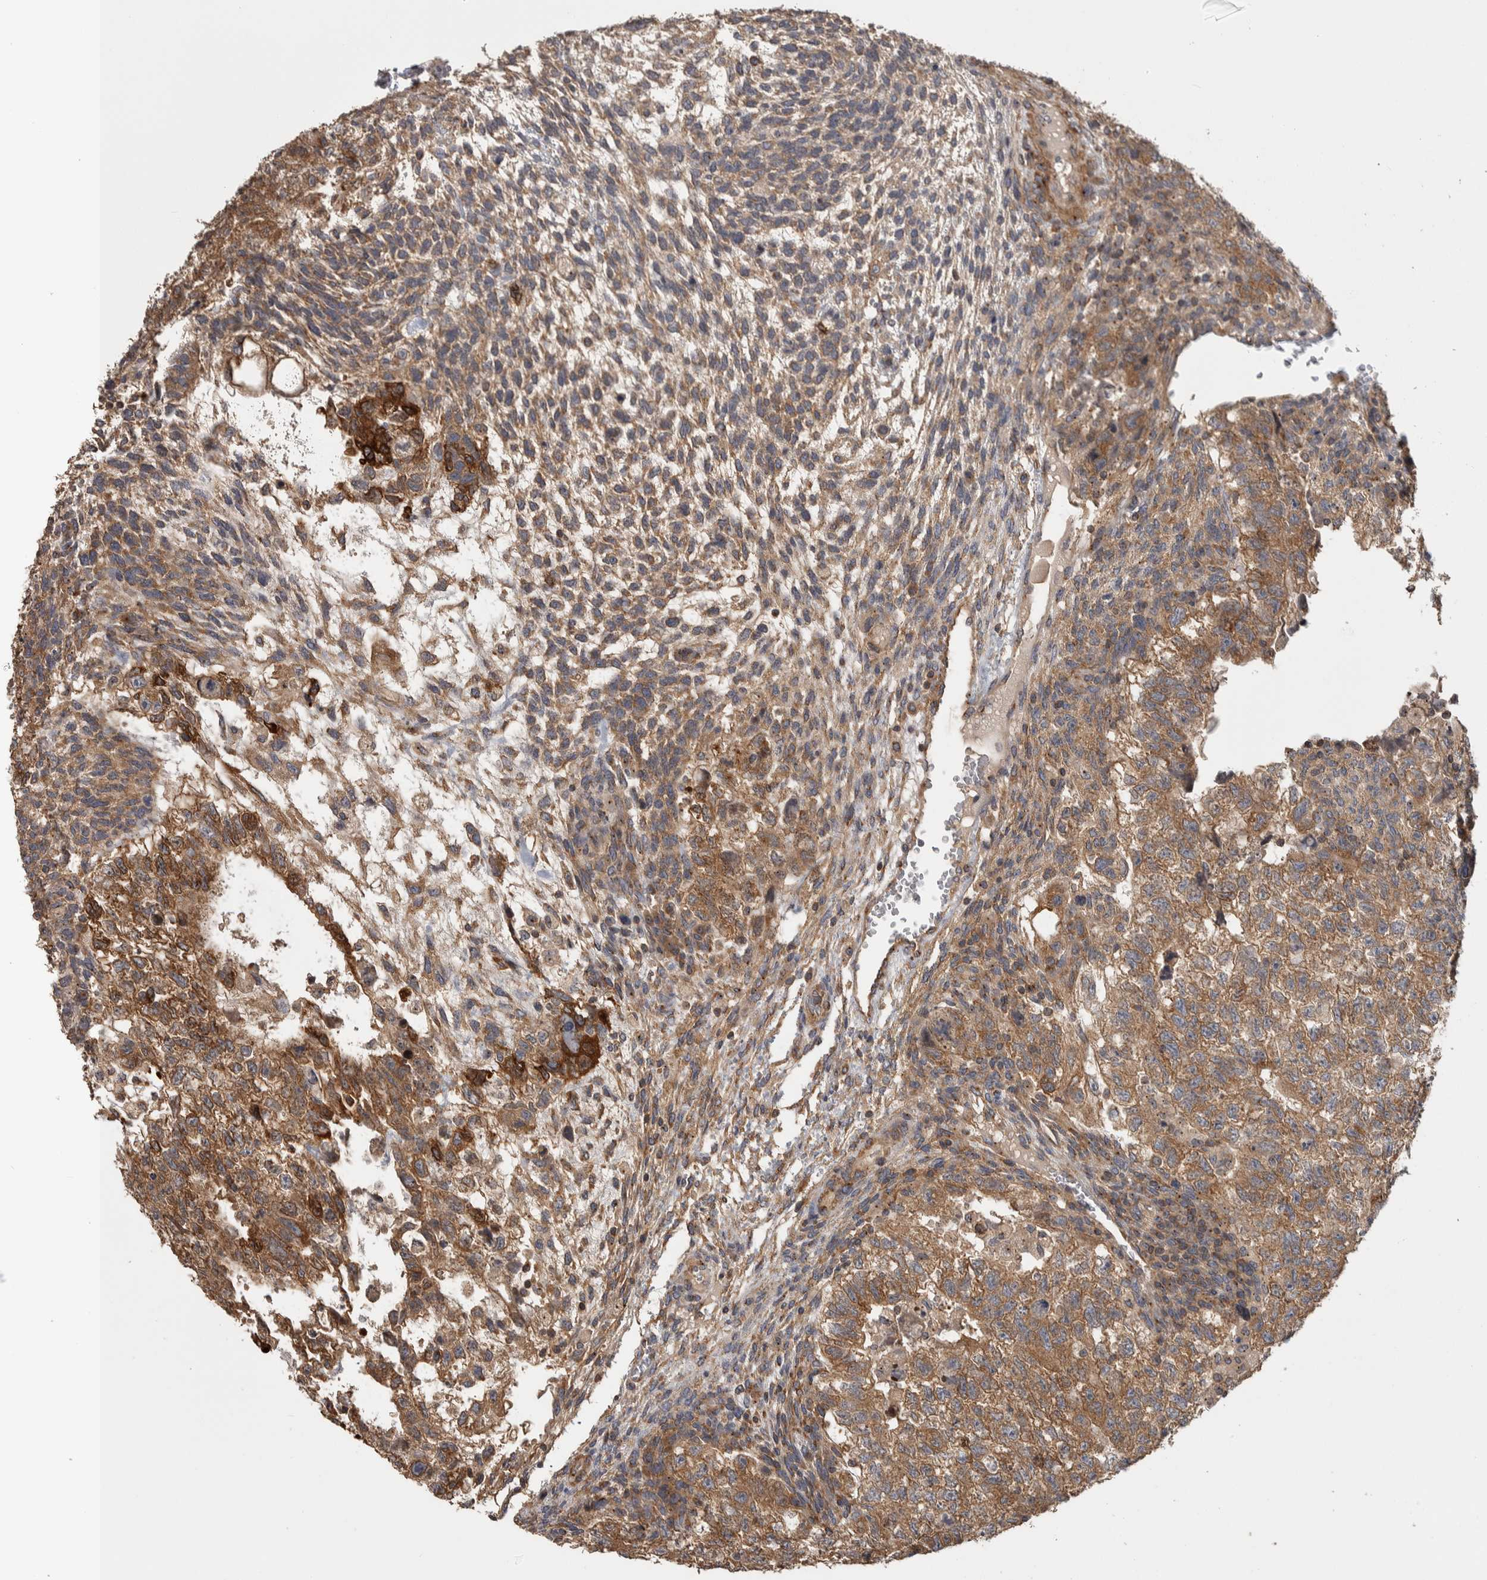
{"staining": {"intensity": "moderate", "quantity": ">75%", "location": "cytoplasmic/membranous"}, "tissue": "testis cancer", "cell_type": "Tumor cells", "image_type": "cancer", "snomed": [{"axis": "morphology", "description": "Carcinoma, Embryonal, NOS"}, {"axis": "topography", "description": "Testis"}], "caption": "The micrograph exhibits a brown stain indicating the presence of a protein in the cytoplasmic/membranous of tumor cells in testis cancer (embryonal carcinoma).", "gene": "IFRD1", "patient": {"sex": "male", "age": 36}}